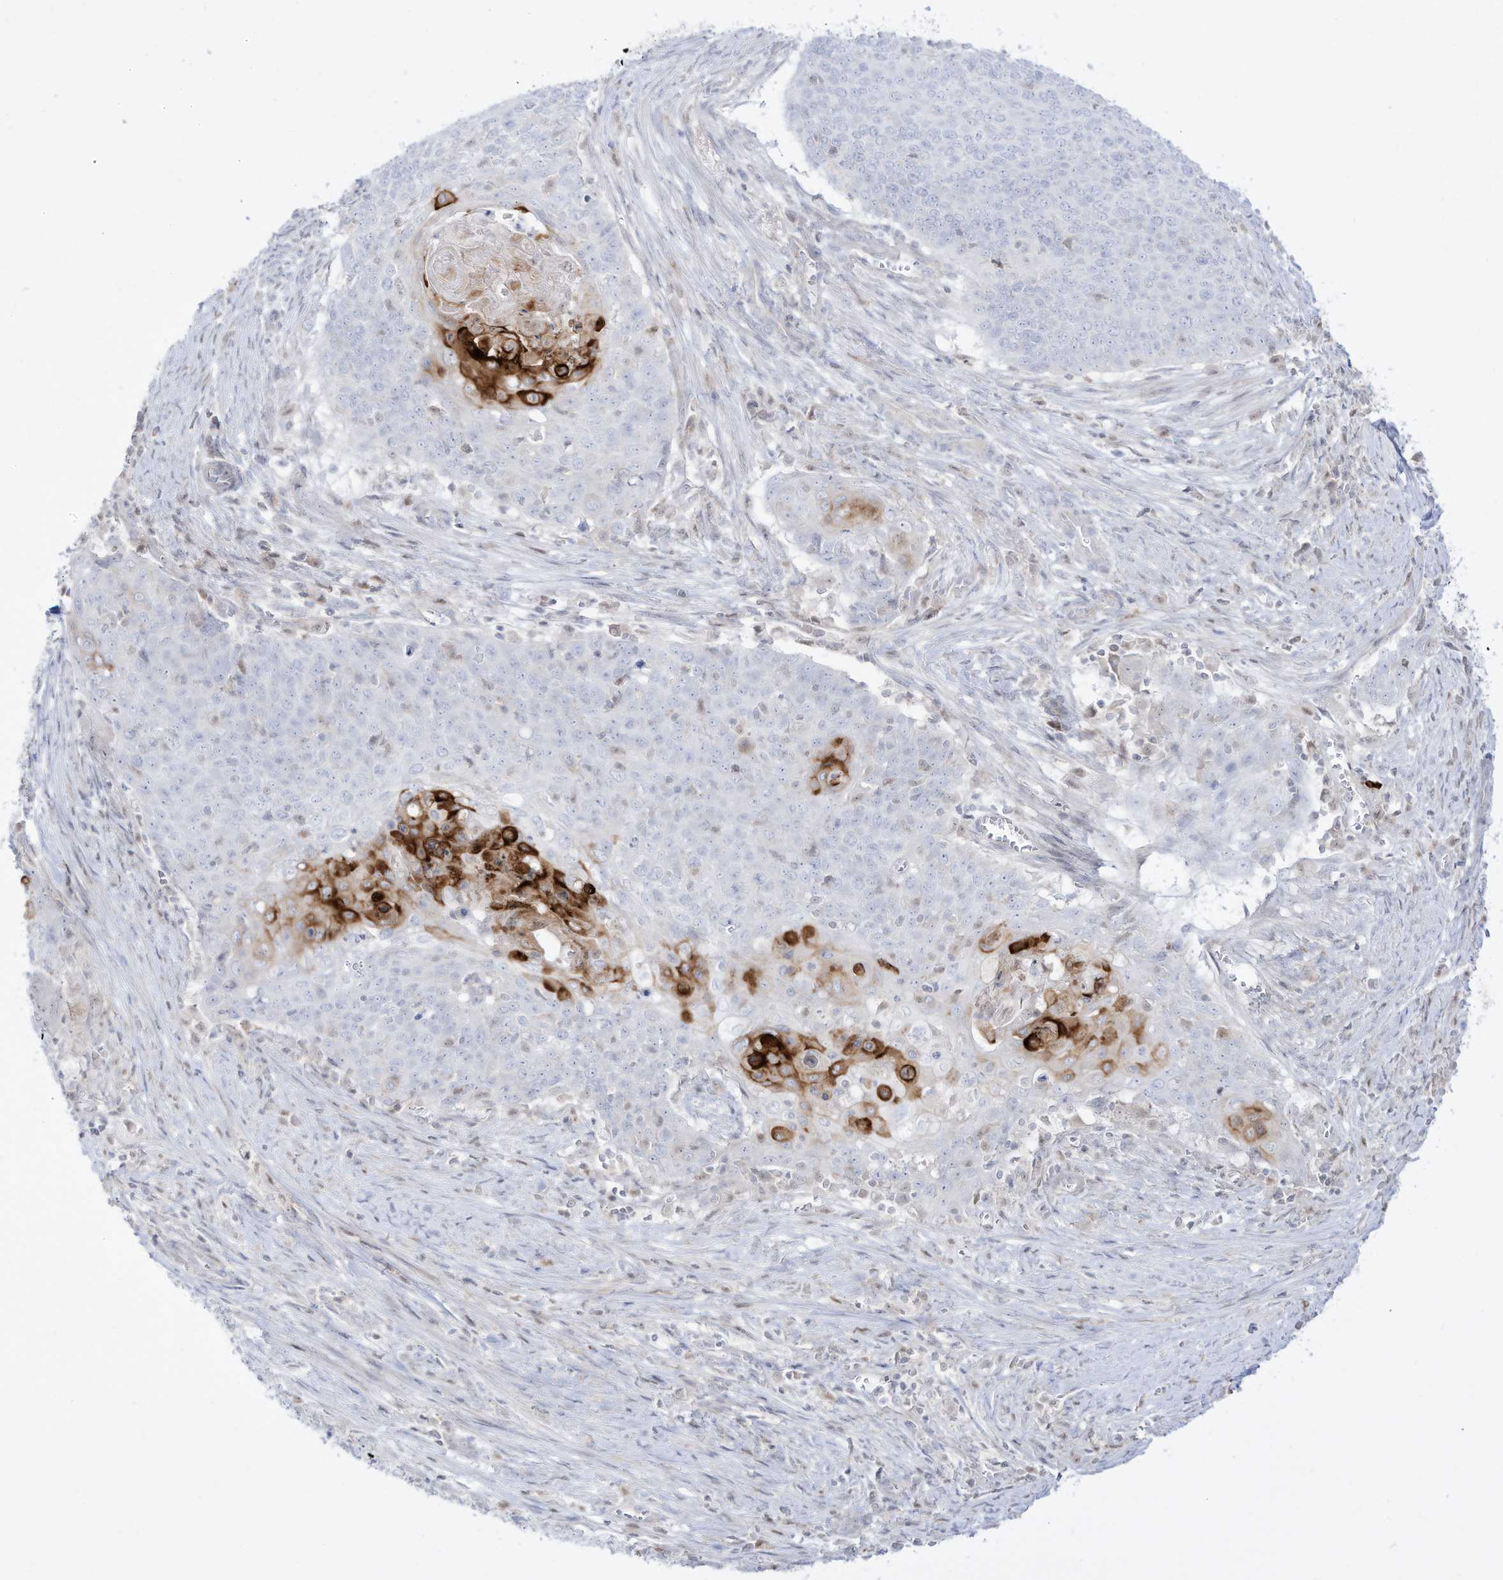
{"staining": {"intensity": "strong", "quantity": "<25%", "location": "cytoplasmic/membranous"}, "tissue": "cervical cancer", "cell_type": "Tumor cells", "image_type": "cancer", "snomed": [{"axis": "morphology", "description": "Squamous cell carcinoma, NOS"}, {"axis": "topography", "description": "Cervix"}], "caption": "Immunohistochemistry staining of cervical cancer (squamous cell carcinoma), which displays medium levels of strong cytoplasmic/membranous positivity in about <25% of tumor cells indicating strong cytoplasmic/membranous protein positivity. The staining was performed using DAB (brown) for protein detection and nuclei were counterstained in hematoxylin (blue).", "gene": "DMKN", "patient": {"sex": "female", "age": 39}}